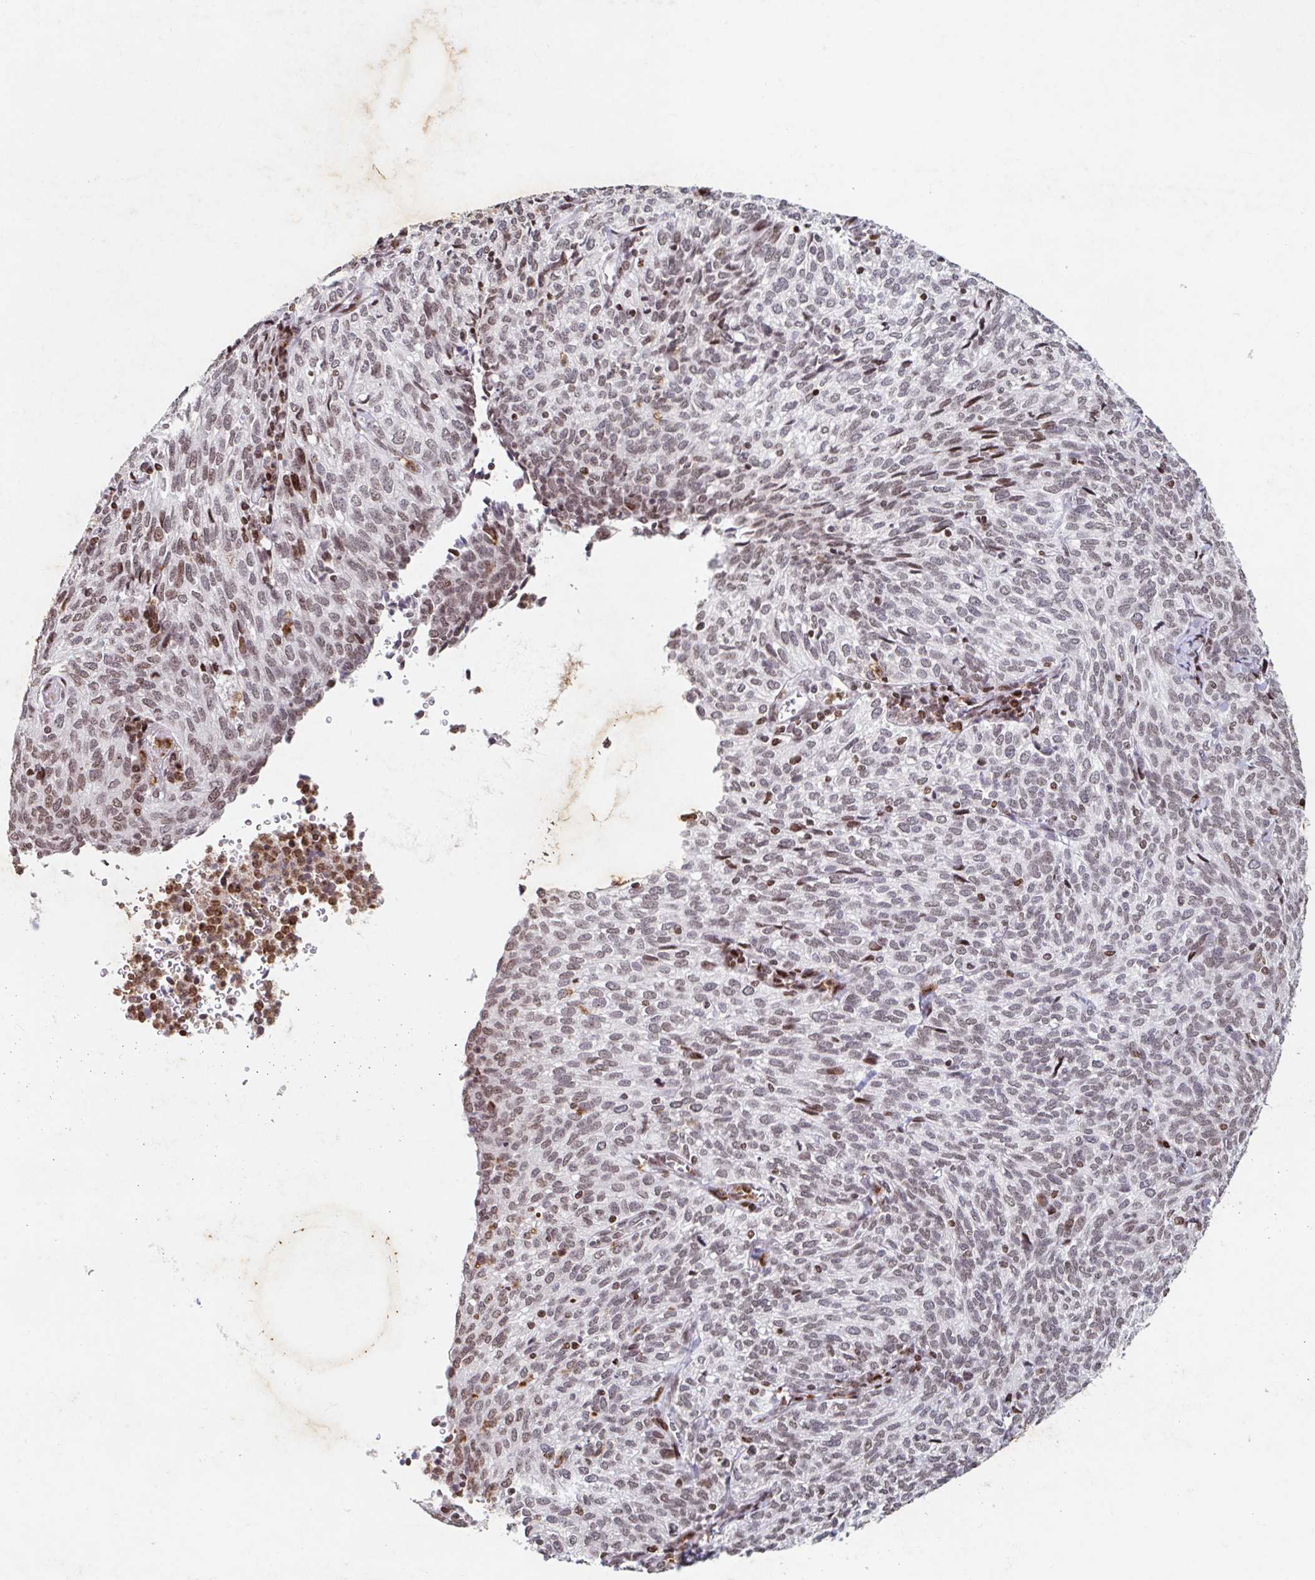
{"staining": {"intensity": "weak", "quantity": ">75%", "location": "nuclear"}, "tissue": "cervical cancer", "cell_type": "Tumor cells", "image_type": "cancer", "snomed": [{"axis": "morphology", "description": "Normal tissue, NOS"}, {"axis": "morphology", "description": "Squamous cell carcinoma, NOS"}, {"axis": "topography", "description": "Vagina"}, {"axis": "topography", "description": "Cervix"}], "caption": "Immunohistochemical staining of human cervical cancer reveals low levels of weak nuclear expression in about >75% of tumor cells. Nuclei are stained in blue.", "gene": "C19orf53", "patient": {"sex": "female", "age": 45}}